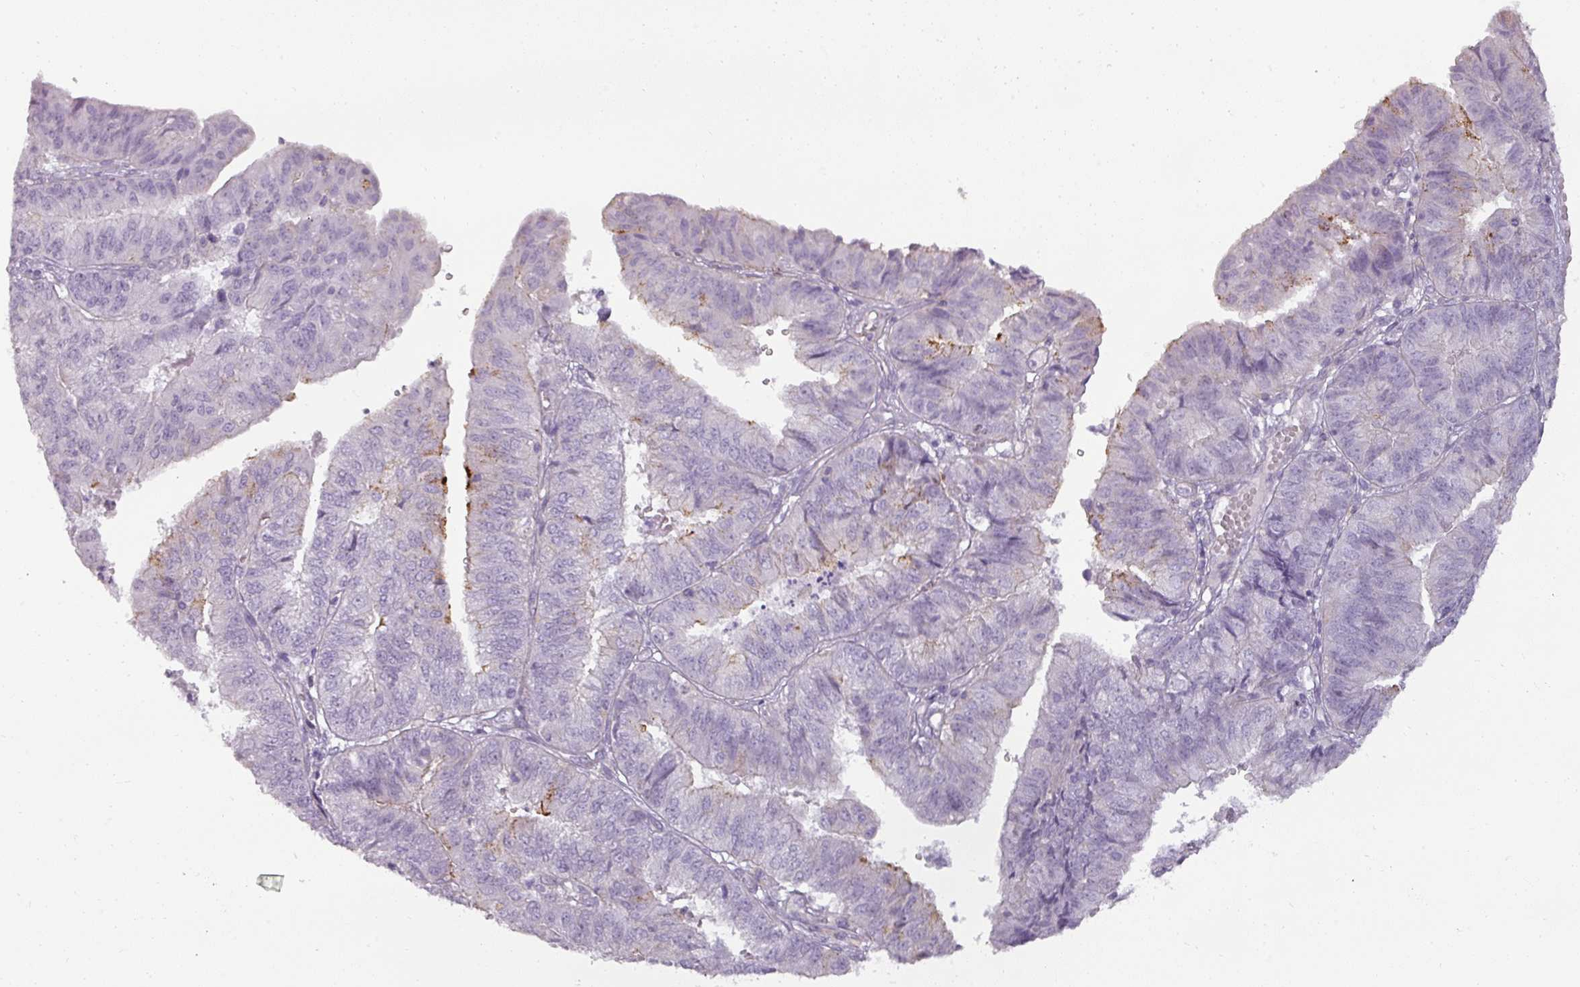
{"staining": {"intensity": "negative", "quantity": "none", "location": "none"}, "tissue": "endometrial cancer", "cell_type": "Tumor cells", "image_type": "cancer", "snomed": [{"axis": "morphology", "description": "Adenocarcinoma, NOS"}, {"axis": "topography", "description": "Endometrium"}], "caption": "Endometrial cancer (adenocarcinoma) stained for a protein using immunohistochemistry (IHC) reveals no positivity tumor cells.", "gene": "ASB1", "patient": {"sex": "female", "age": 56}}